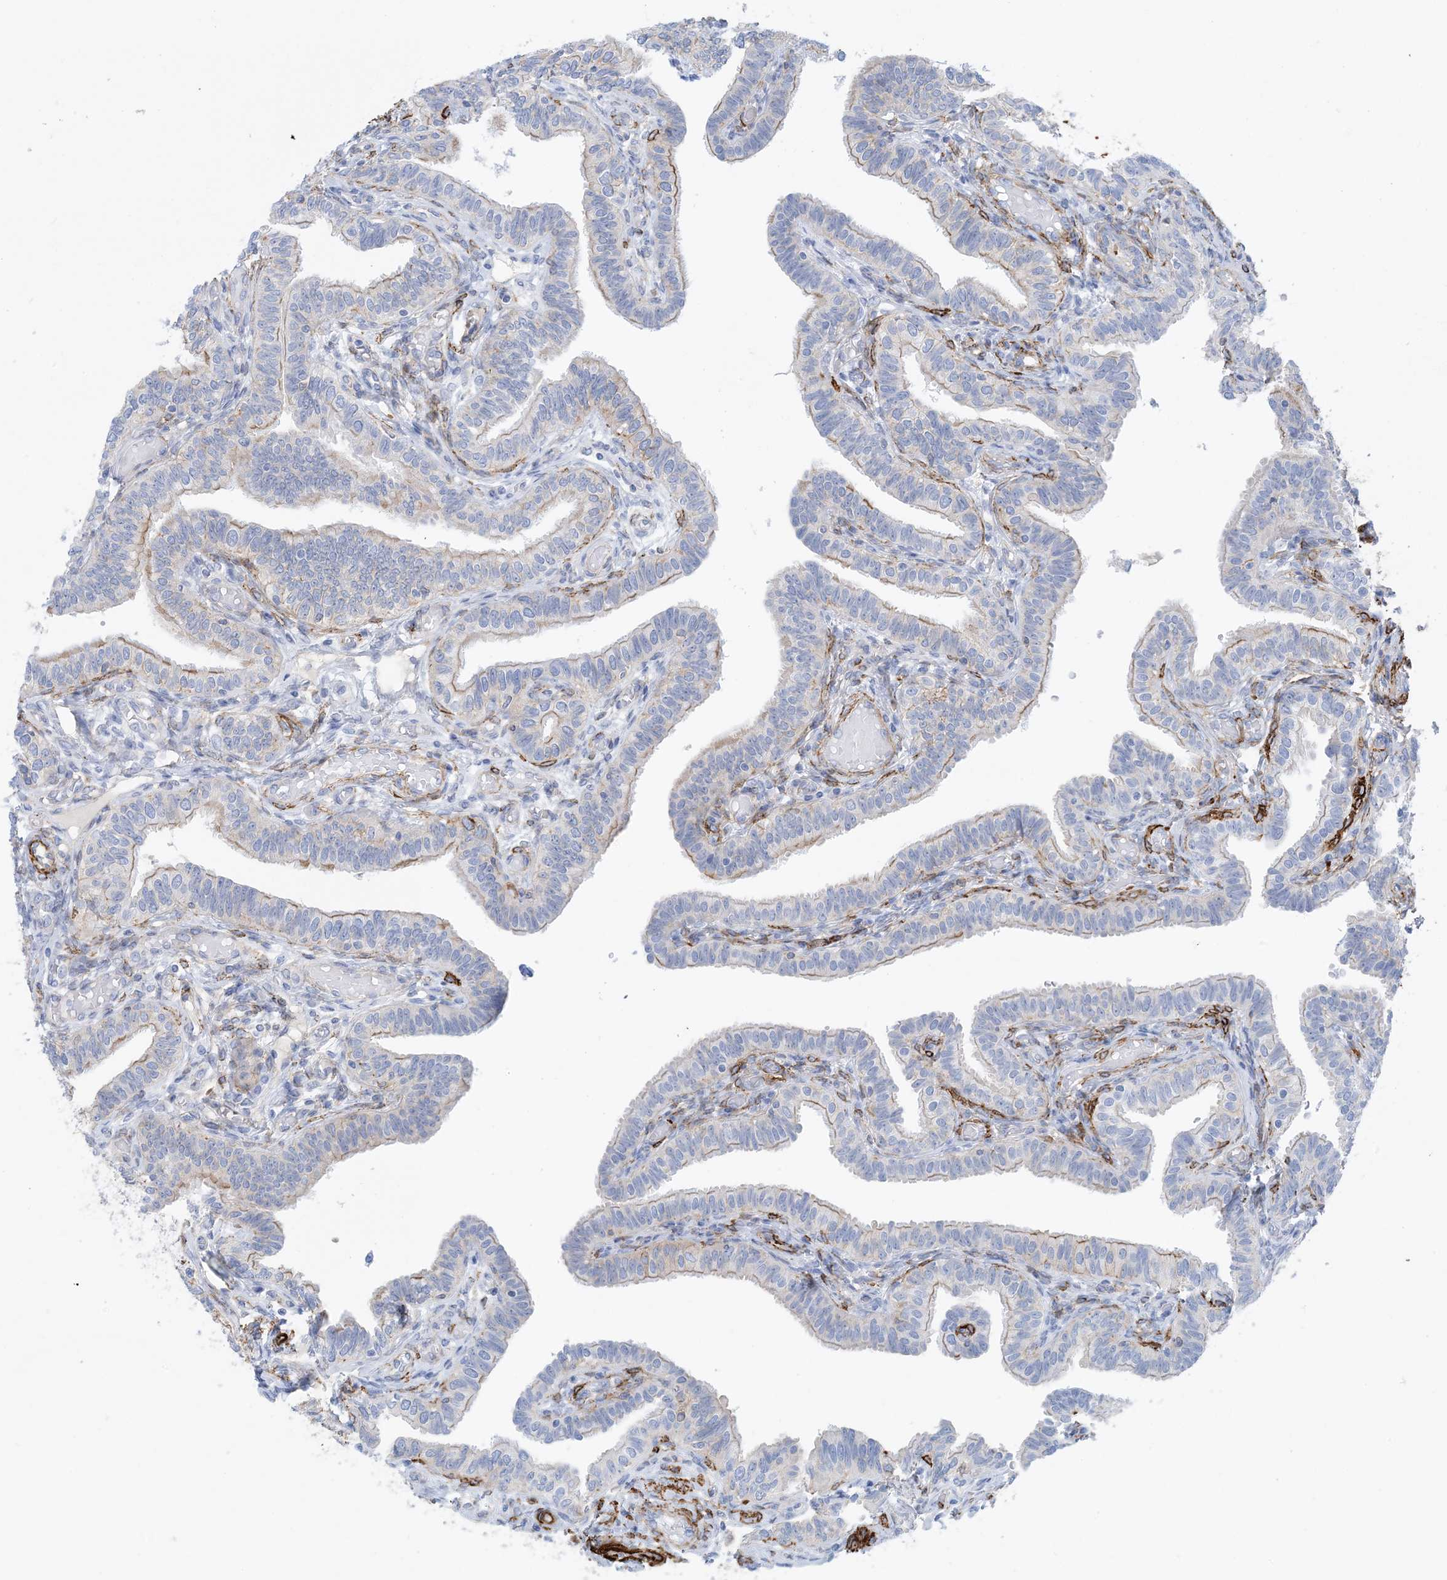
{"staining": {"intensity": "weak", "quantity": "25%-75%", "location": "cytoplasmic/membranous"}, "tissue": "fallopian tube", "cell_type": "Glandular cells", "image_type": "normal", "snomed": [{"axis": "morphology", "description": "Normal tissue, NOS"}, {"axis": "topography", "description": "Fallopian tube"}], "caption": "Approximately 25%-75% of glandular cells in normal human fallopian tube exhibit weak cytoplasmic/membranous protein positivity as visualized by brown immunohistochemical staining.", "gene": "SHANK1", "patient": {"sex": "female", "age": 39}}